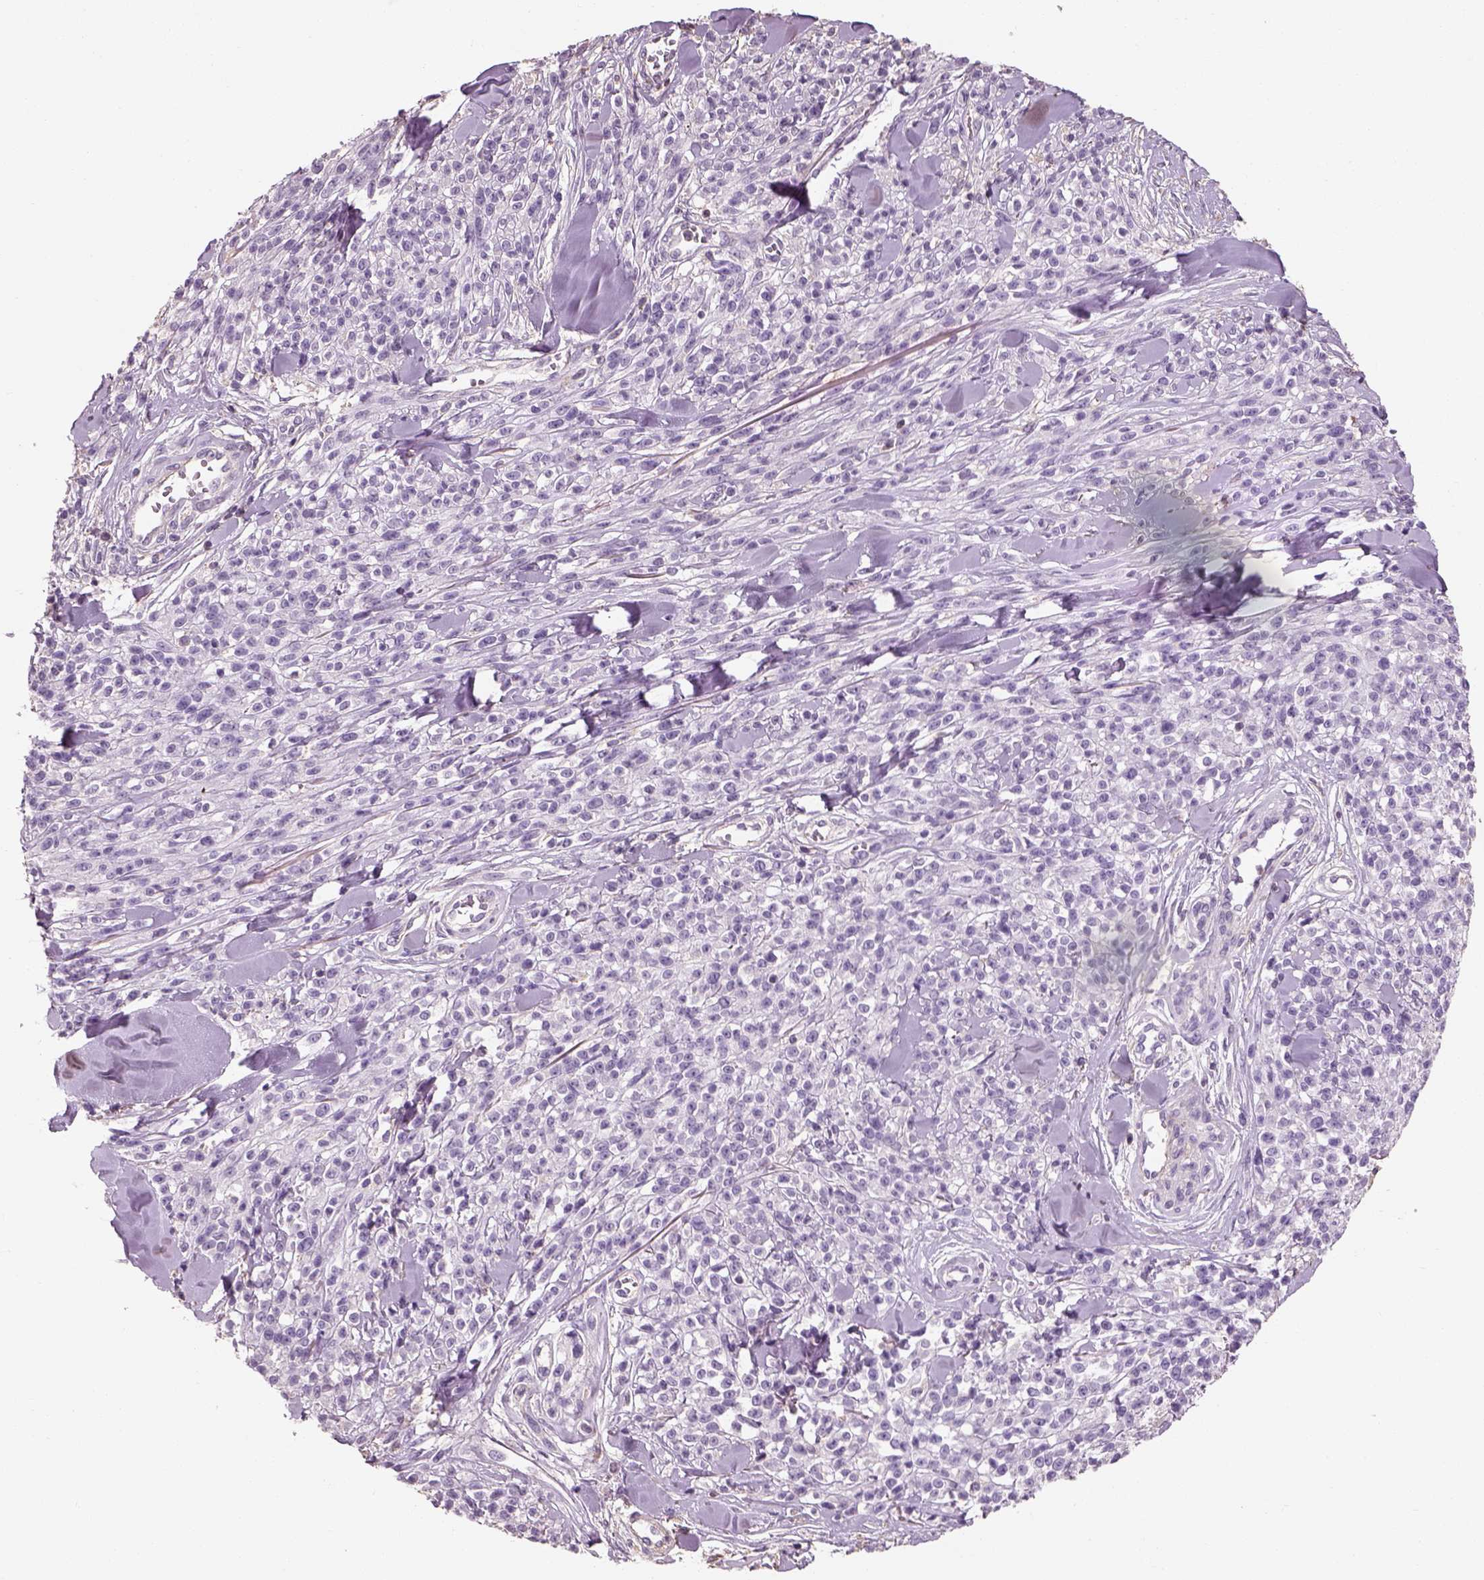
{"staining": {"intensity": "negative", "quantity": "none", "location": "none"}, "tissue": "melanoma", "cell_type": "Tumor cells", "image_type": "cancer", "snomed": [{"axis": "morphology", "description": "Malignant melanoma, NOS"}, {"axis": "topography", "description": "Skin"}, {"axis": "topography", "description": "Skin of trunk"}], "caption": "Immunohistochemistry image of melanoma stained for a protein (brown), which displays no expression in tumor cells.", "gene": "OTUD6A", "patient": {"sex": "male", "age": 74}}